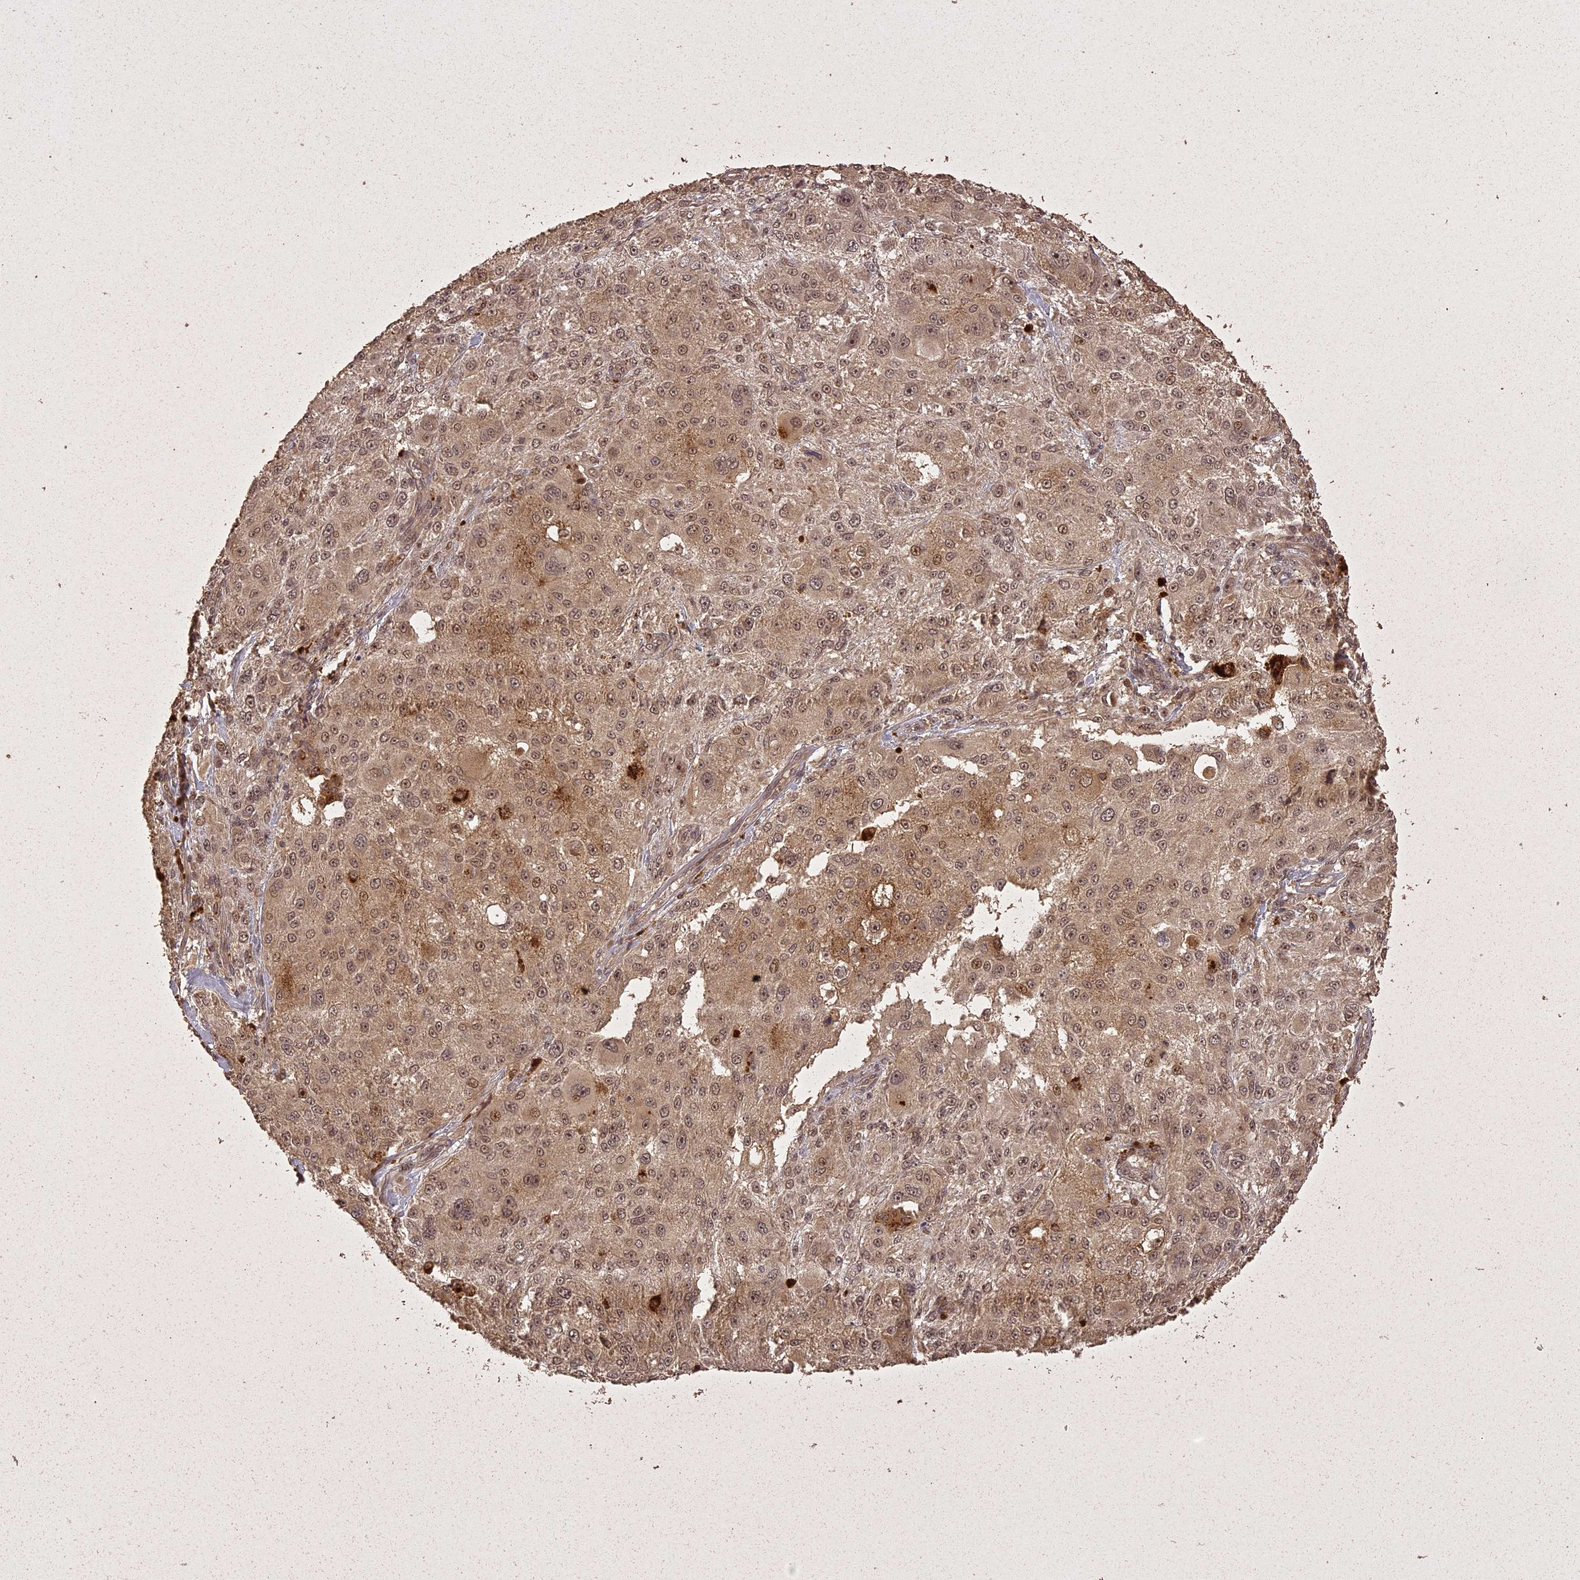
{"staining": {"intensity": "moderate", "quantity": ">75%", "location": "nuclear"}, "tissue": "melanoma", "cell_type": "Tumor cells", "image_type": "cancer", "snomed": [{"axis": "morphology", "description": "Necrosis, NOS"}, {"axis": "morphology", "description": "Malignant melanoma, NOS"}, {"axis": "topography", "description": "Skin"}], "caption": "This histopathology image exhibits malignant melanoma stained with IHC to label a protein in brown. The nuclear of tumor cells show moderate positivity for the protein. Nuclei are counter-stained blue.", "gene": "LIN37", "patient": {"sex": "female", "age": 87}}